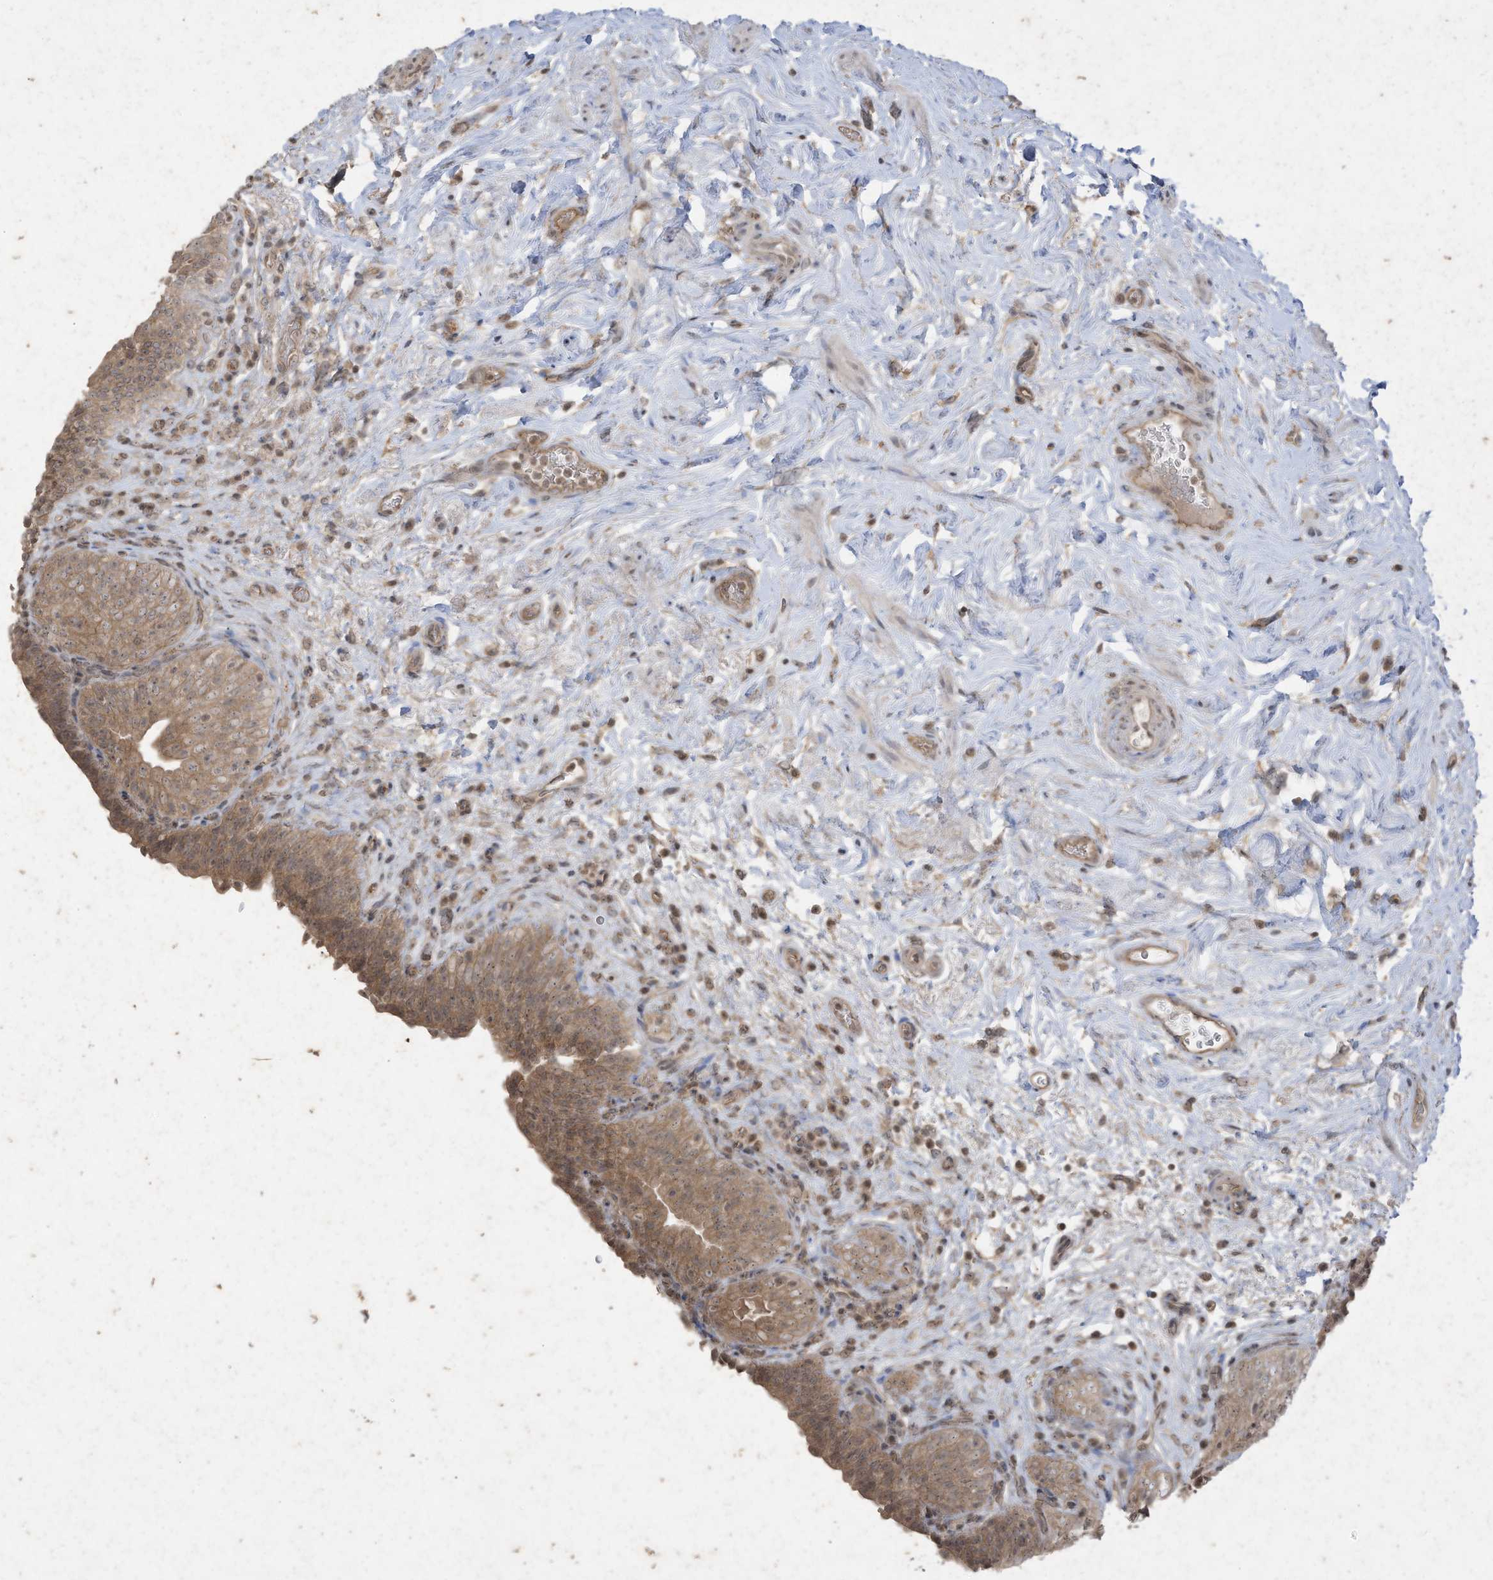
{"staining": {"intensity": "moderate", "quantity": ">75%", "location": "cytoplasmic/membranous"}, "tissue": "urinary bladder", "cell_type": "Urothelial cells", "image_type": "normal", "snomed": [{"axis": "morphology", "description": "Normal tissue, NOS"}, {"axis": "topography", "description": "Urinary bladder"}], "caption": "Immunohistochemical staining of normal human urinary bladder reveals medium levels of moderate cytoplasmic/membranous staining in approximately >75% of urothelial cells. Using DAB (3,3'-diaminobenzidine) (brown) and hematoxylin (blue) stains, captured at high magnification using brightfield microscopy.", "gene": "MATN2", "patient": {"sex": "male", "age": 83}}